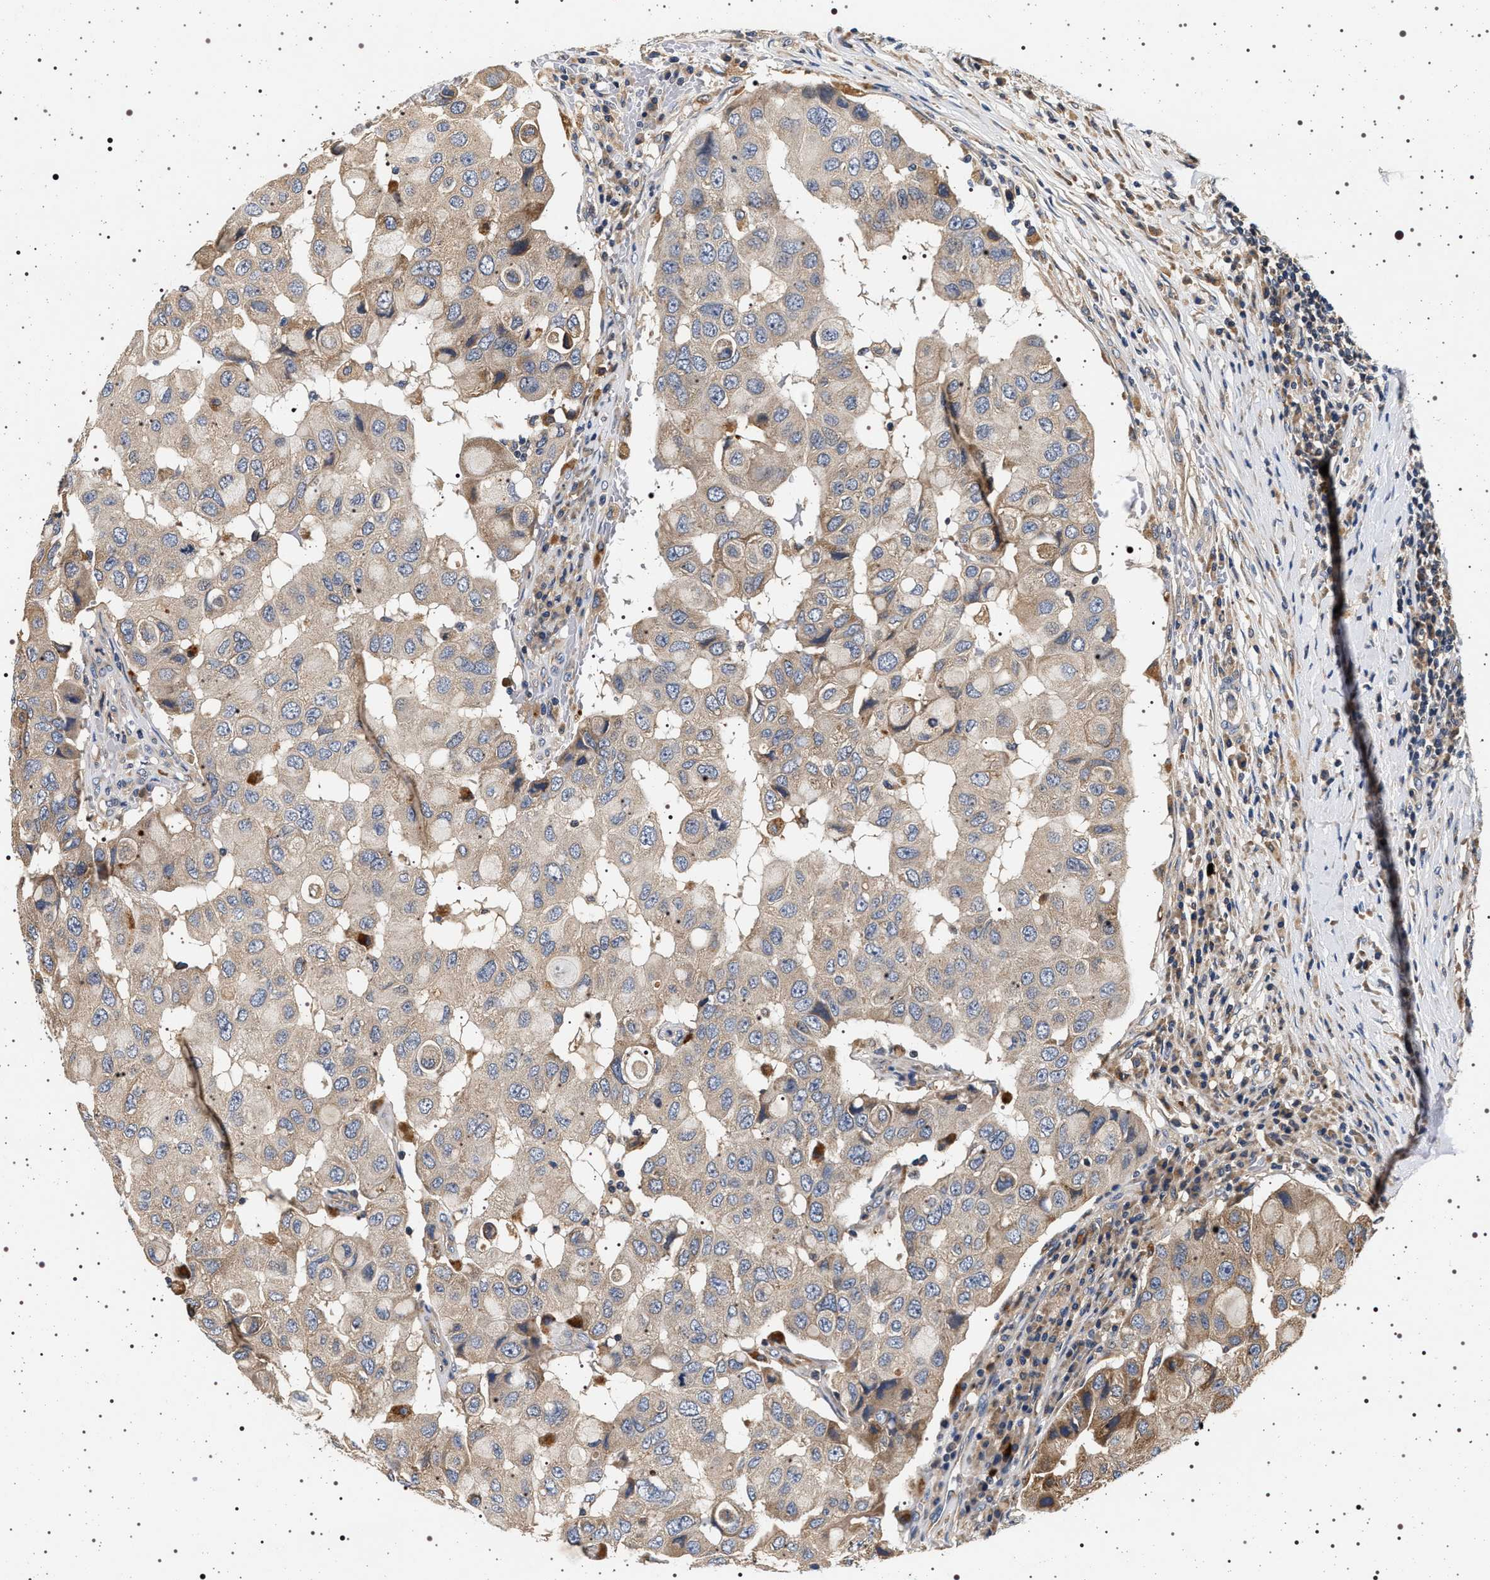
{"staining": {"intensity": "weak", "quantity": "<25%", "location": "cytoplasmic/membranous"}, "tissue": "breast cancer", "cell_type": "Tumor cells", "image_type": "cancer", "snomed": [{"axis": "morphology", "description": "Duct carcinoma"}, {"axis": "topography", "description": "Breast"}], "caption": "High magnification brightfield microscopy of breast cancer (intraductal carcinoma) stained with DAB (3,3'-diaminobenzidine) (brown) and counterstained with hematoxylin (blue): tumor cells show no significant positivity. The staining was performed using DAB to visualize the protein expression in brown, while the nuclei were stained in blue with hematoxylin (Magnification: 20x).", "gene": "DCBLD2", "patient": {"sex": "female", "age": 27}}